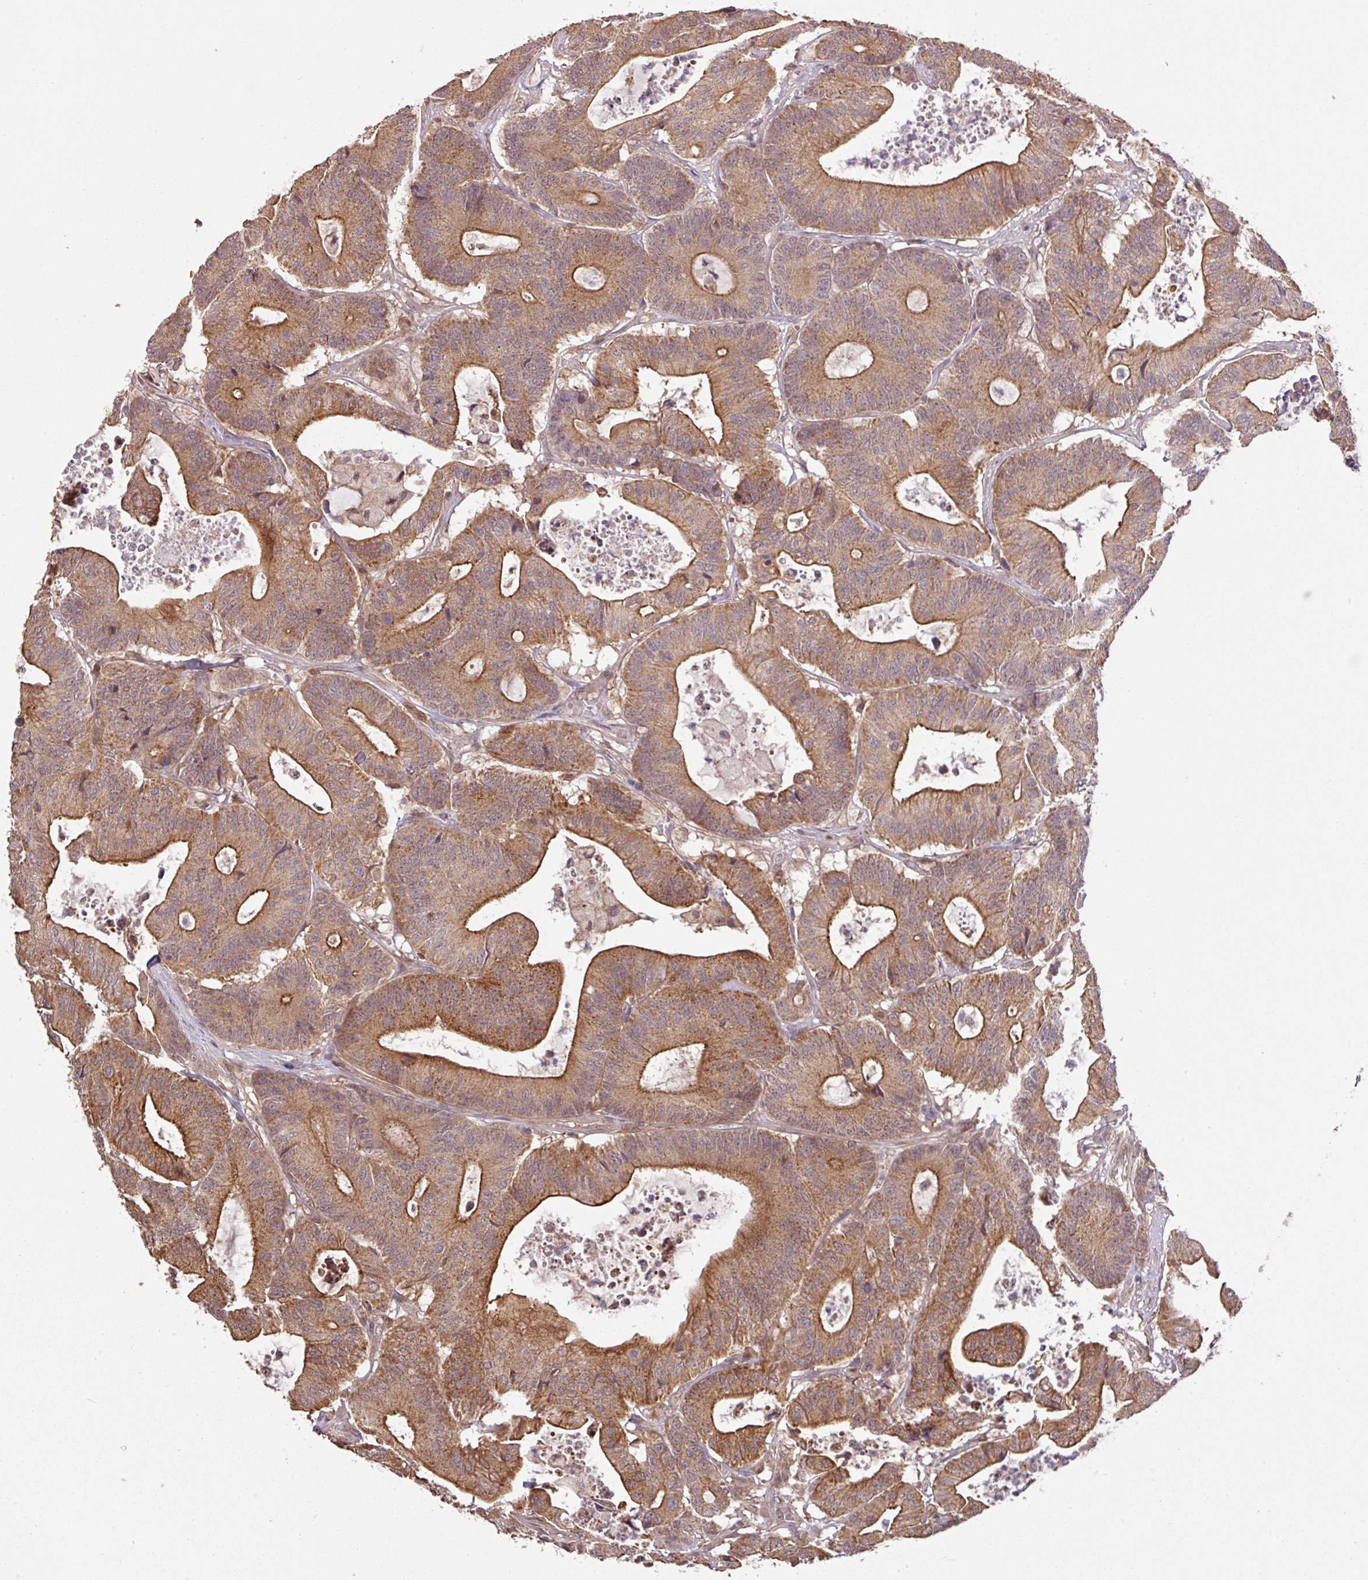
{"staining": {"intensity": "moderate", "quantity": ">75%", "location": "cytoplasmic/membranous"}, "tissue": "colorectal cancer", "cell_type": "Tumor cells", "image_type": "cancer", "snomed": [{"axis": "morphology", "description": "Adenocarcinoma, NOS"}, {"axis": "topography", "description": "Colon"}], "caption": "Tumor cells exhibit moderate cytoplasmic/membranous staining in about >75% of cells in adenocarcinoma (colorectal).", "gene": "ARPIN", "patient": {"sex": "female", "age": 84}}